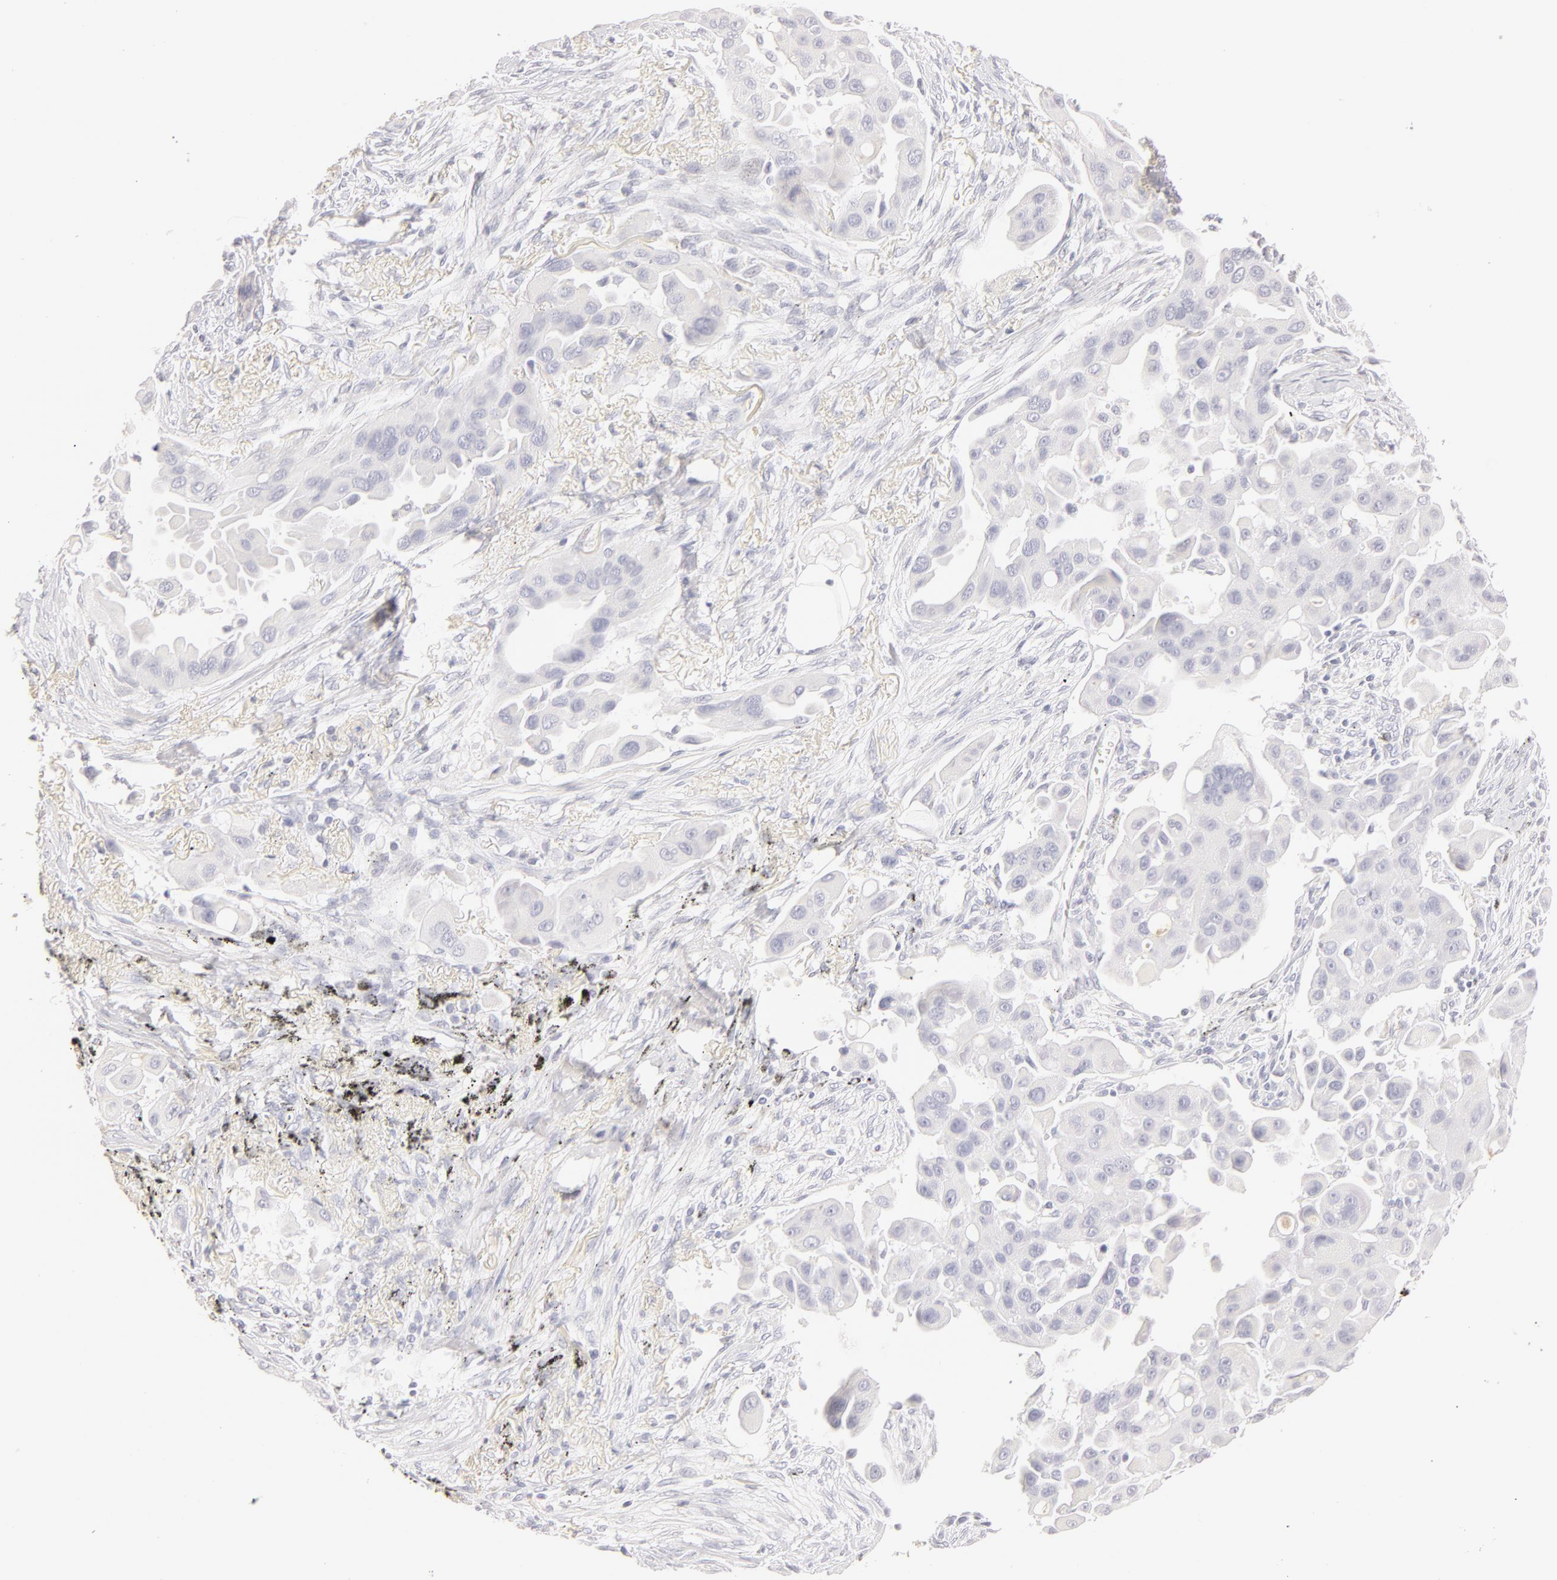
{"staining": {"intensity": "negative", "quantity": "none", "location": "none"}, "tissue": "lung cancer", "cell_type": "Tumor cells", "image_type": "cancer", "snomed": [{"axis": "morphology", "description": "Adenocarcinoma, NOS"}, {"axis": "topography", "description": "Lung"}], "caption": "This is an immunohistochemistry micrograph of human lung cancer (adenocarcinoma). There is no staining in tumor cells.", "gene": "LGALS7B", "patient": {"sex": "male", "age": 68}}